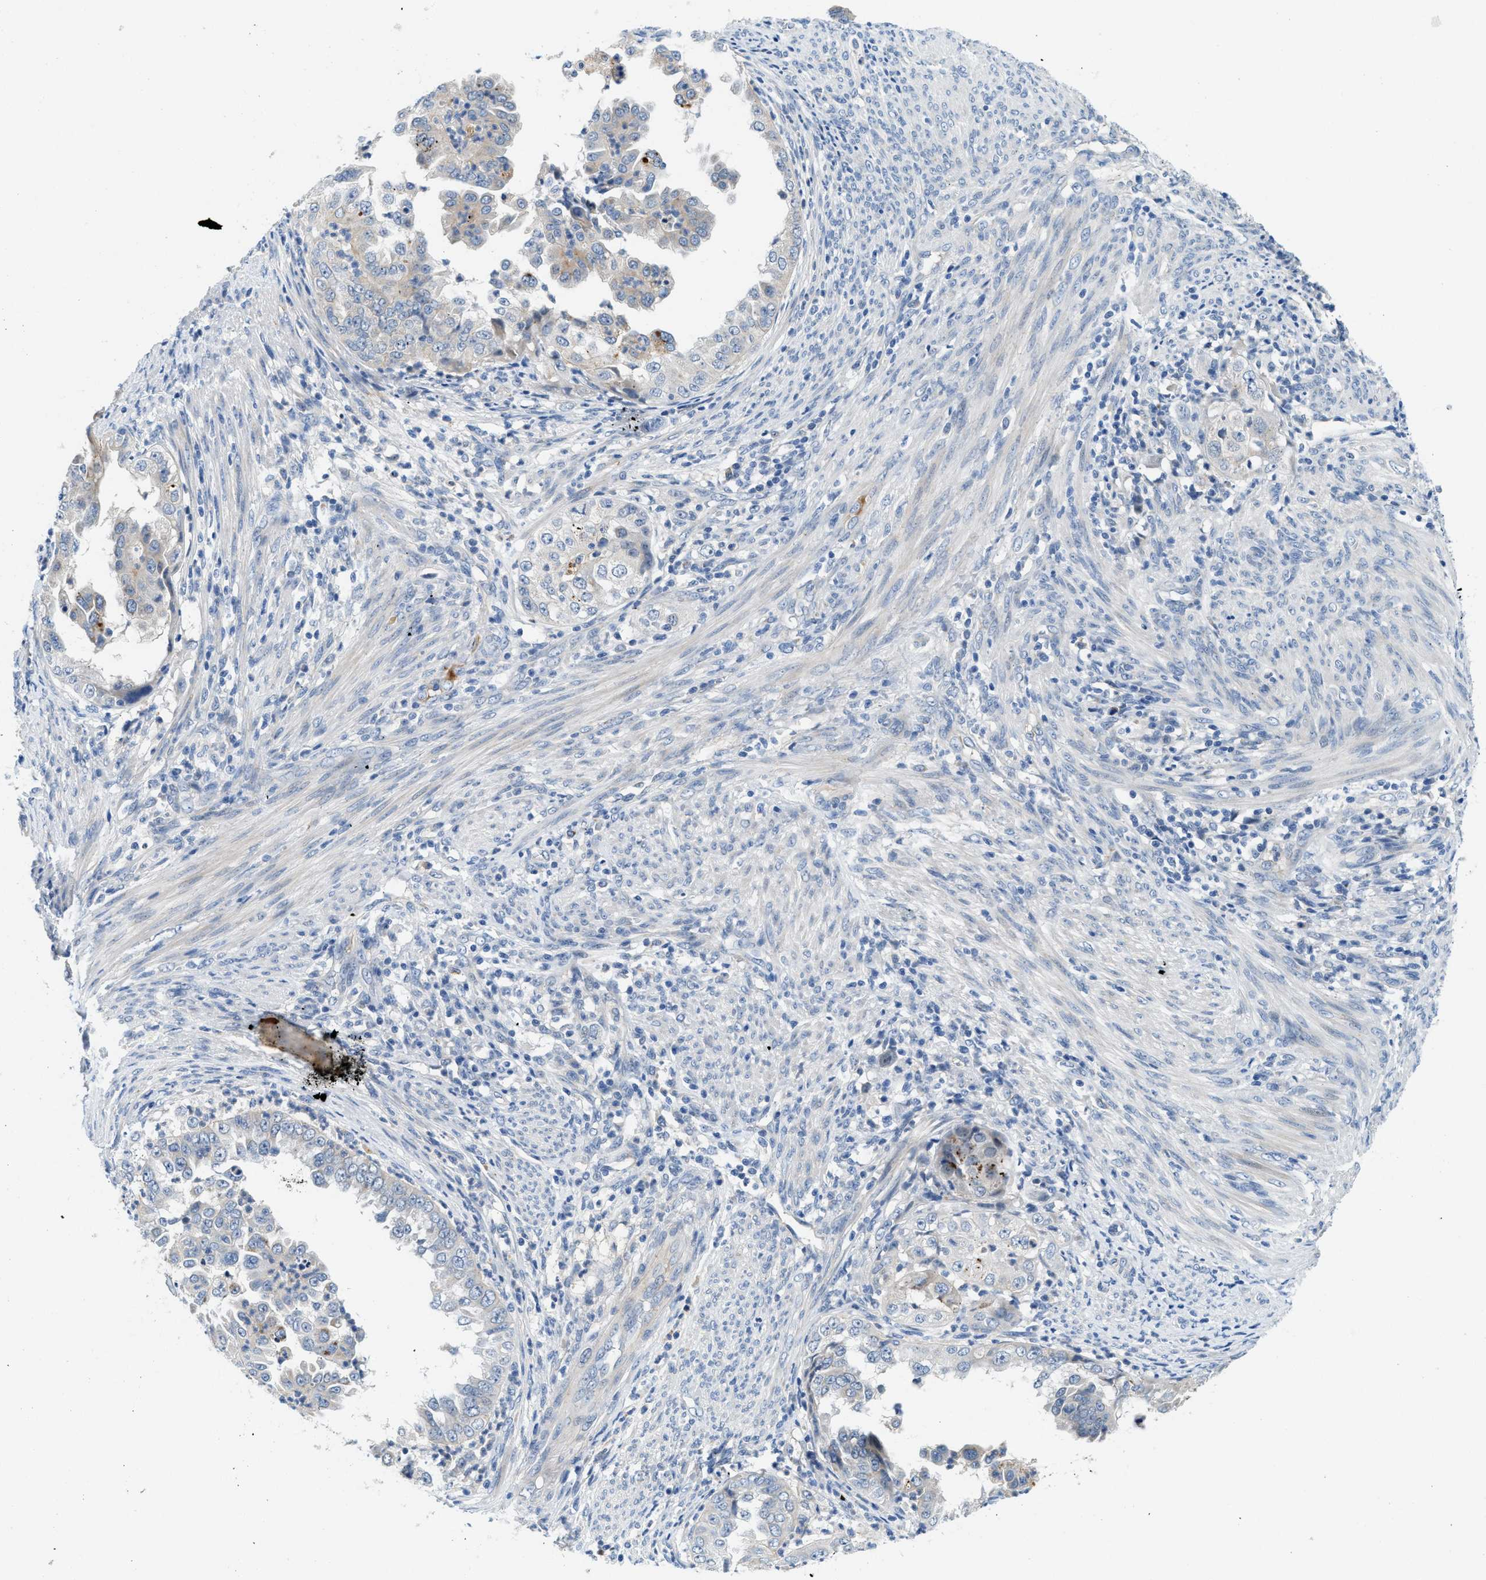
{"staining": {"intensity": "weak", "quantity": "<25%", "location": "cytoplasmic/membranous"}, "tissue": "endometrial cancer", "cell_type": "Tumor cells", "image_type": "cancer", "snomed": [{"axis": "morphology", "description": "Adenocarcinoma, NOS"}, {"axis": "topography", "description": "Endometrium"}], "caption": "Tumor cells are negative for protein expression in human endometrial cancer (adenocarcinoma).", "gene": "TSPAN3", "patient": {"sex": "female", "age": 85}}